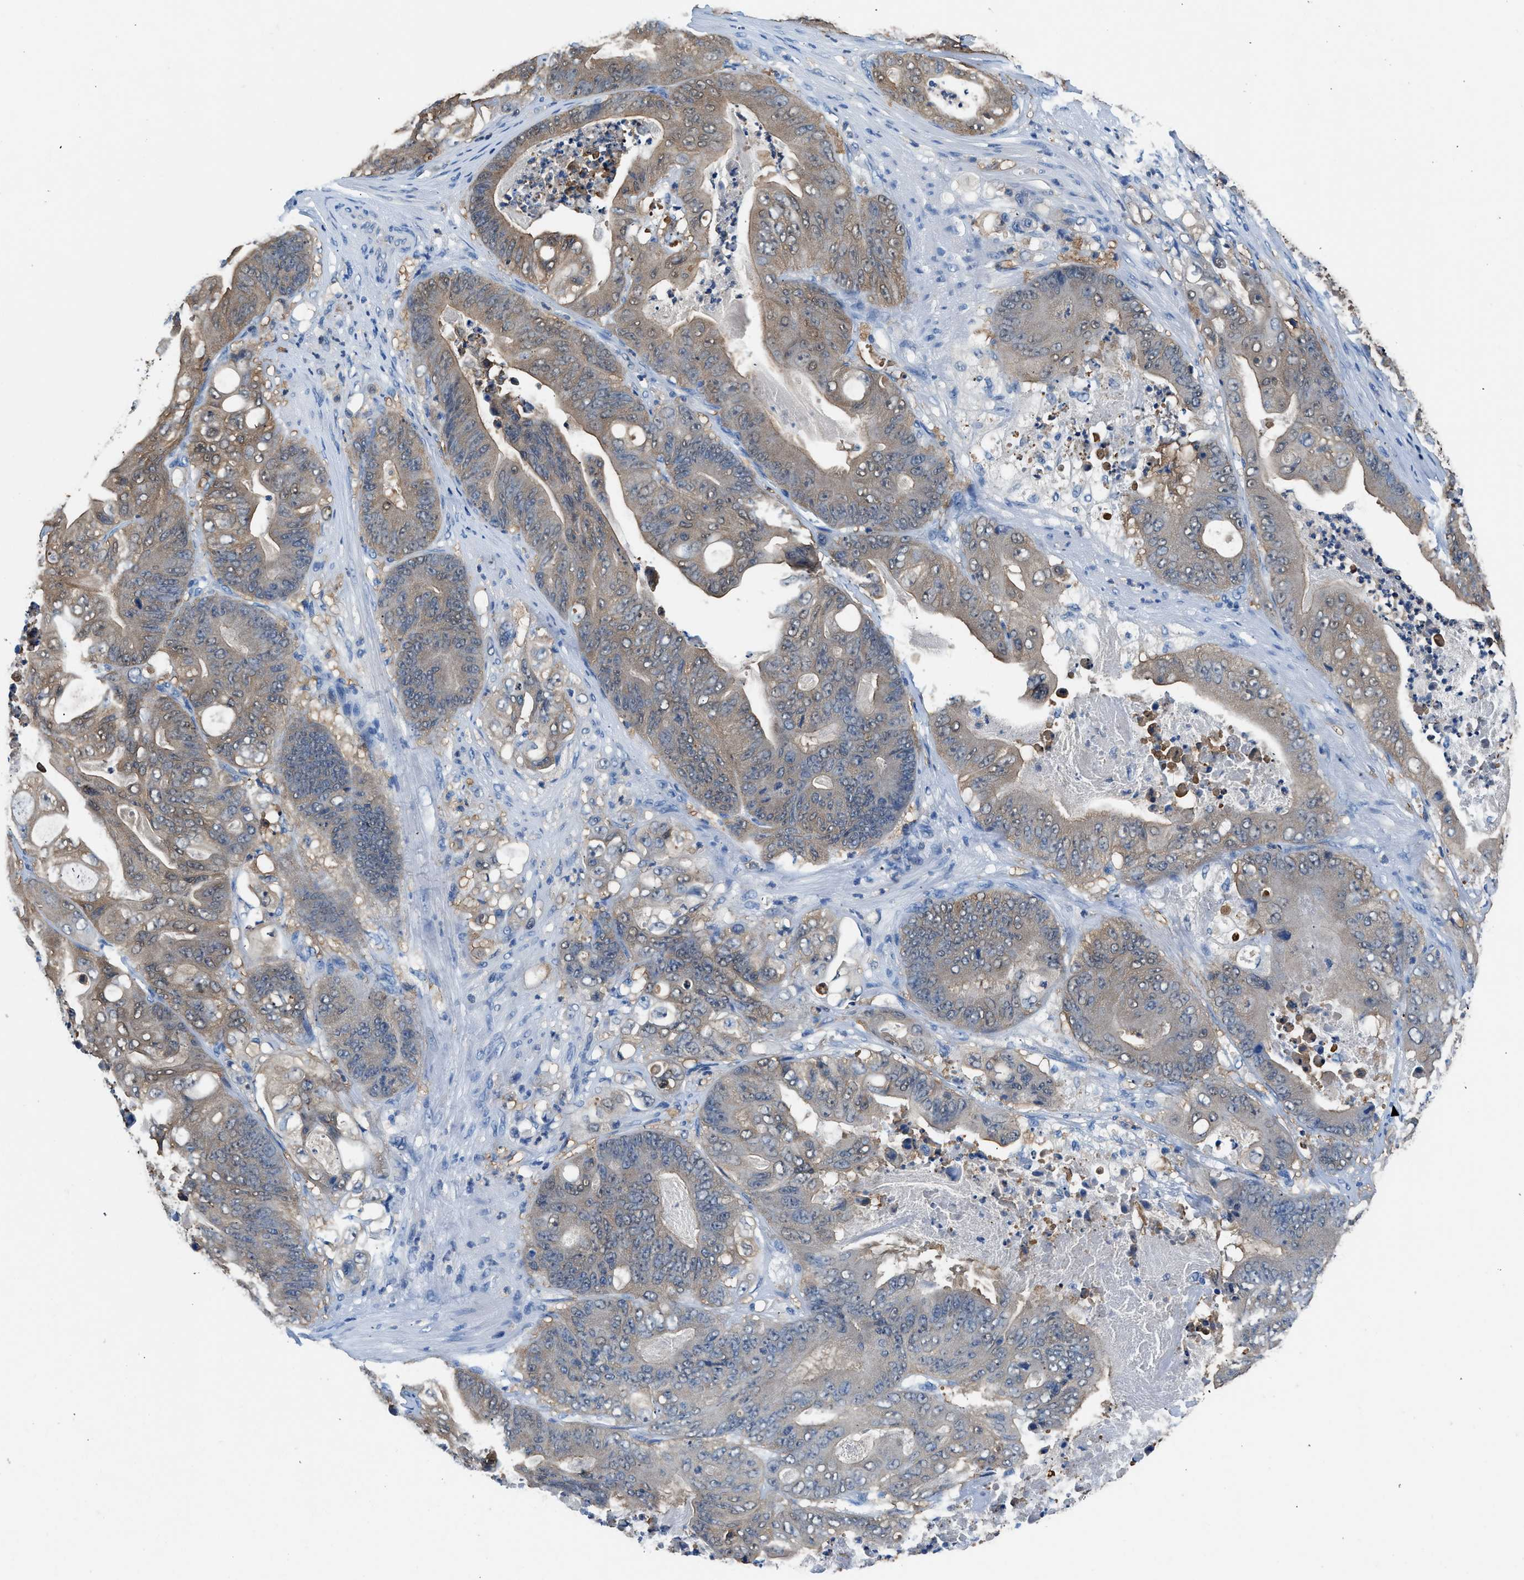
{"staining": {"intensity": "weak", "quantity": ">75%", "location": "cytoplasmic/membranous"}, "tissue": "stomach cancer", "cell_type": "Tumor cells", "image_type": "cancer", "snomed": [{"axis": "morphology", "description": "Adenocarcinoma, NOS"}, {"axis": "topography", "description": "Stomach"}], "caption": "The image displays immunohistochemical staining of adenocarcinoma (stomach). There is weak cytoplasmic/membranous expression is seen in about >75% of tumor cells. (DAB IHC with brightfield microscopy, high magnification).", "gene": "FADS6", "patient": {"sex": "female", "age": 73}}